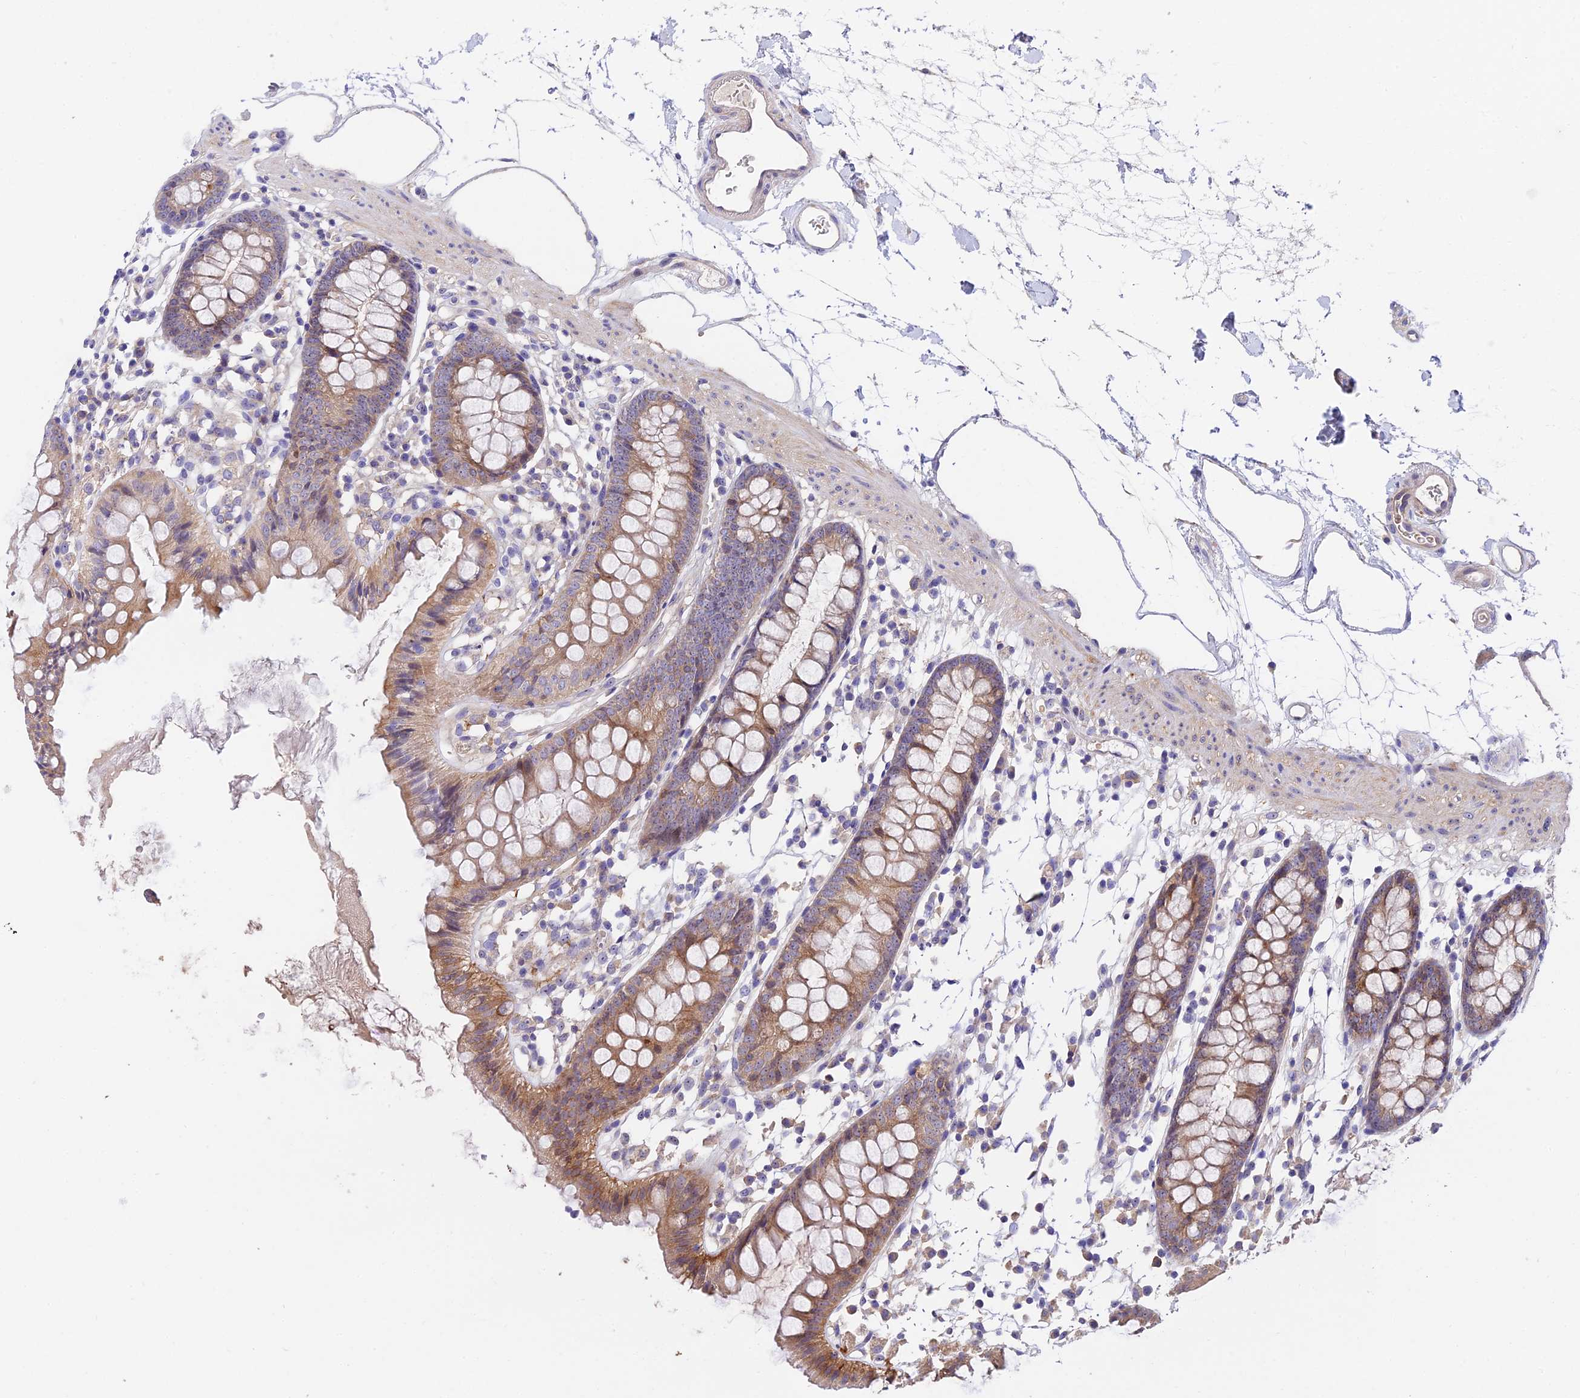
{"staining": {"intensity": "negative", "quantity": "none", "location": "none"}, "tissue": "colon", "cell_type": "Endothelial cells", "image_type": "normal", "snomed": [{"axis": "morphology", "description": "Normal tissue, NOS"}, {"axis": "topography", "description": "Colon"}], "caption": "Endothelial cells show no significant positivity in benign colon.", "gene": "DUSP29", "patient": {"sex": "female", "age": 84}}